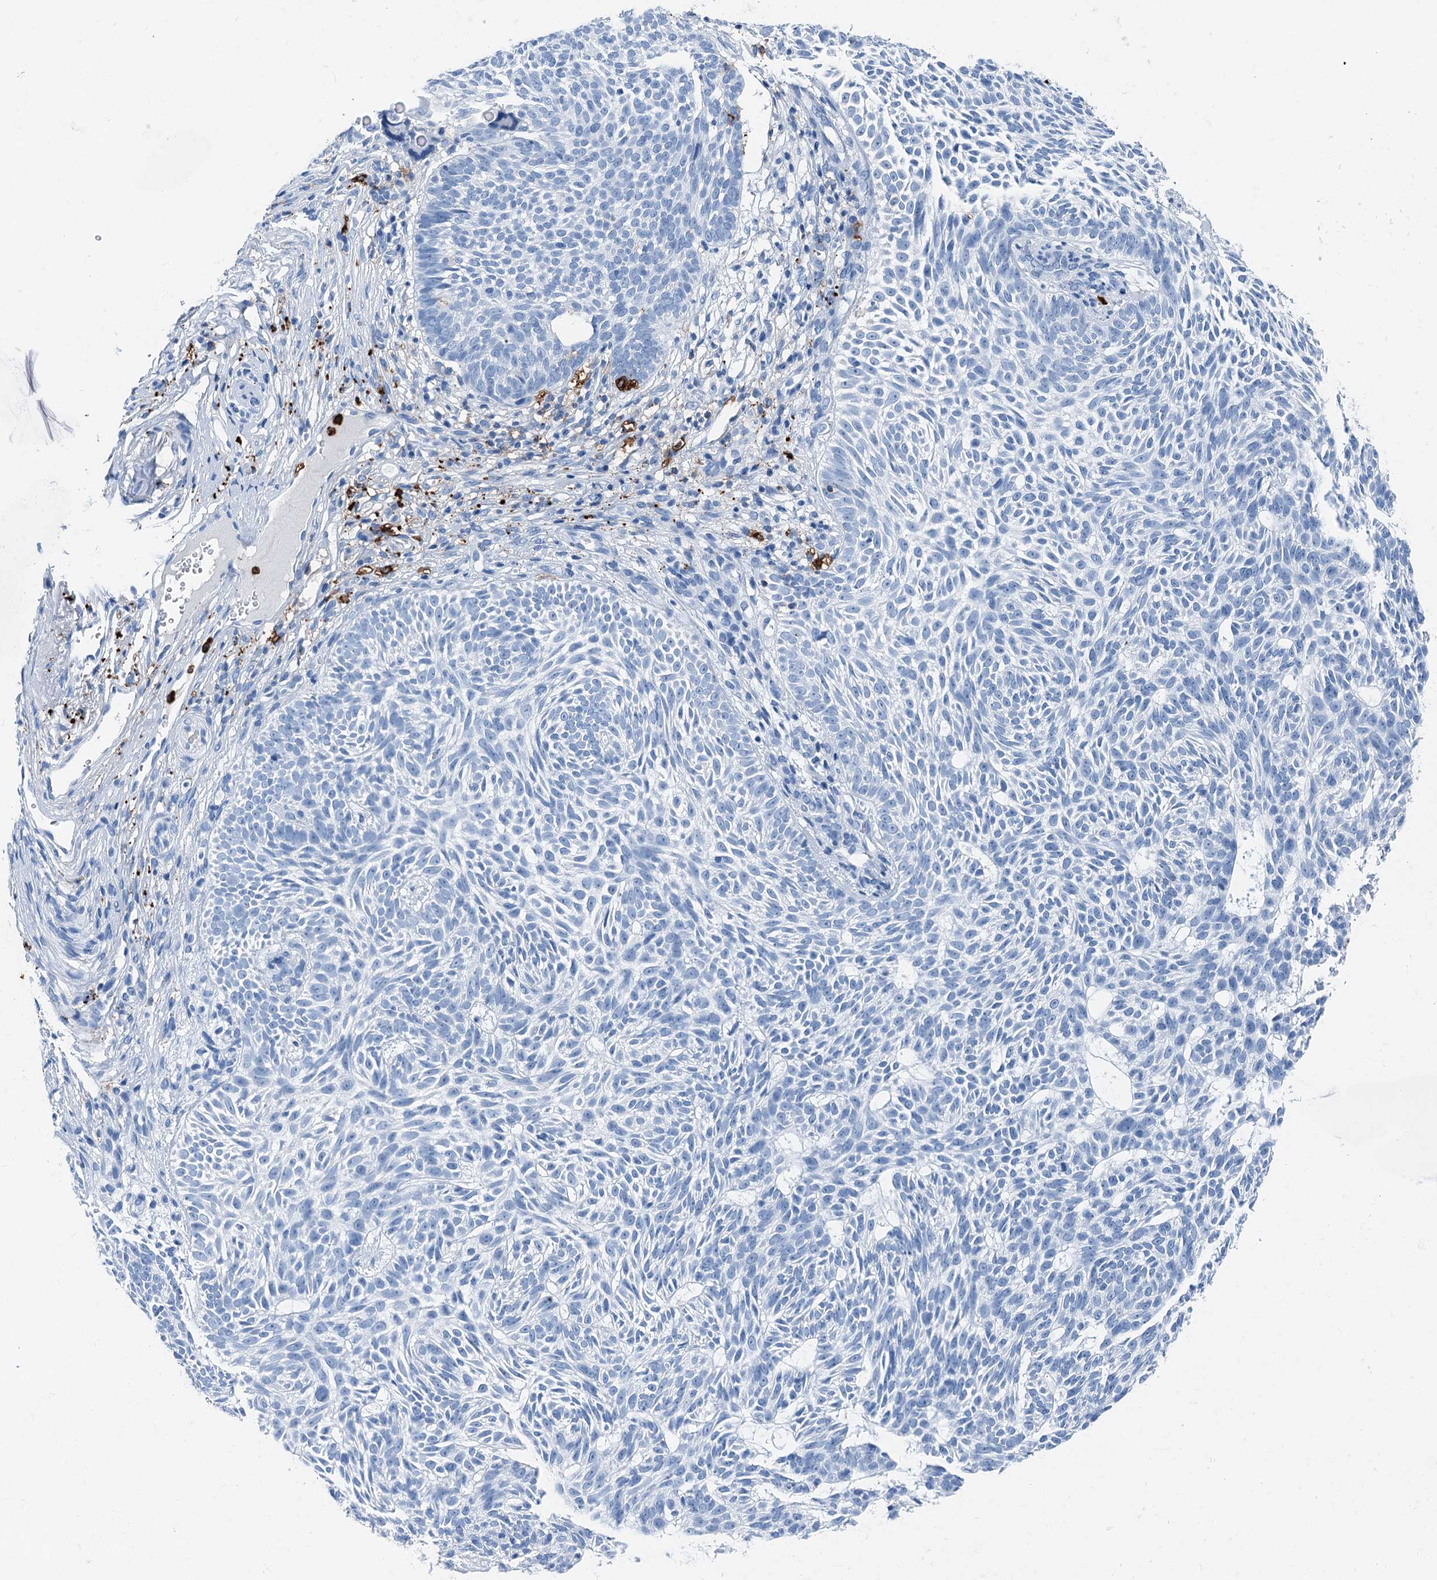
{"staining": {"intensity": "negative", "quantity": "none", "location": "none"}, "tissue": "skin cancer", "cell_type": "Tumor cells", "image_type": "cancer", "snomed": [{"axis": "morphology", "description": "Basal cell carcinoma"}, {"axis": "topography", "description": "Skin"}], "caption": "Tumor cells are negative for brown protein staining in skin cancer (basal cell carcinoma).", "gene": "PLAC8", "patient": {"sex": "male", "age": 75}}